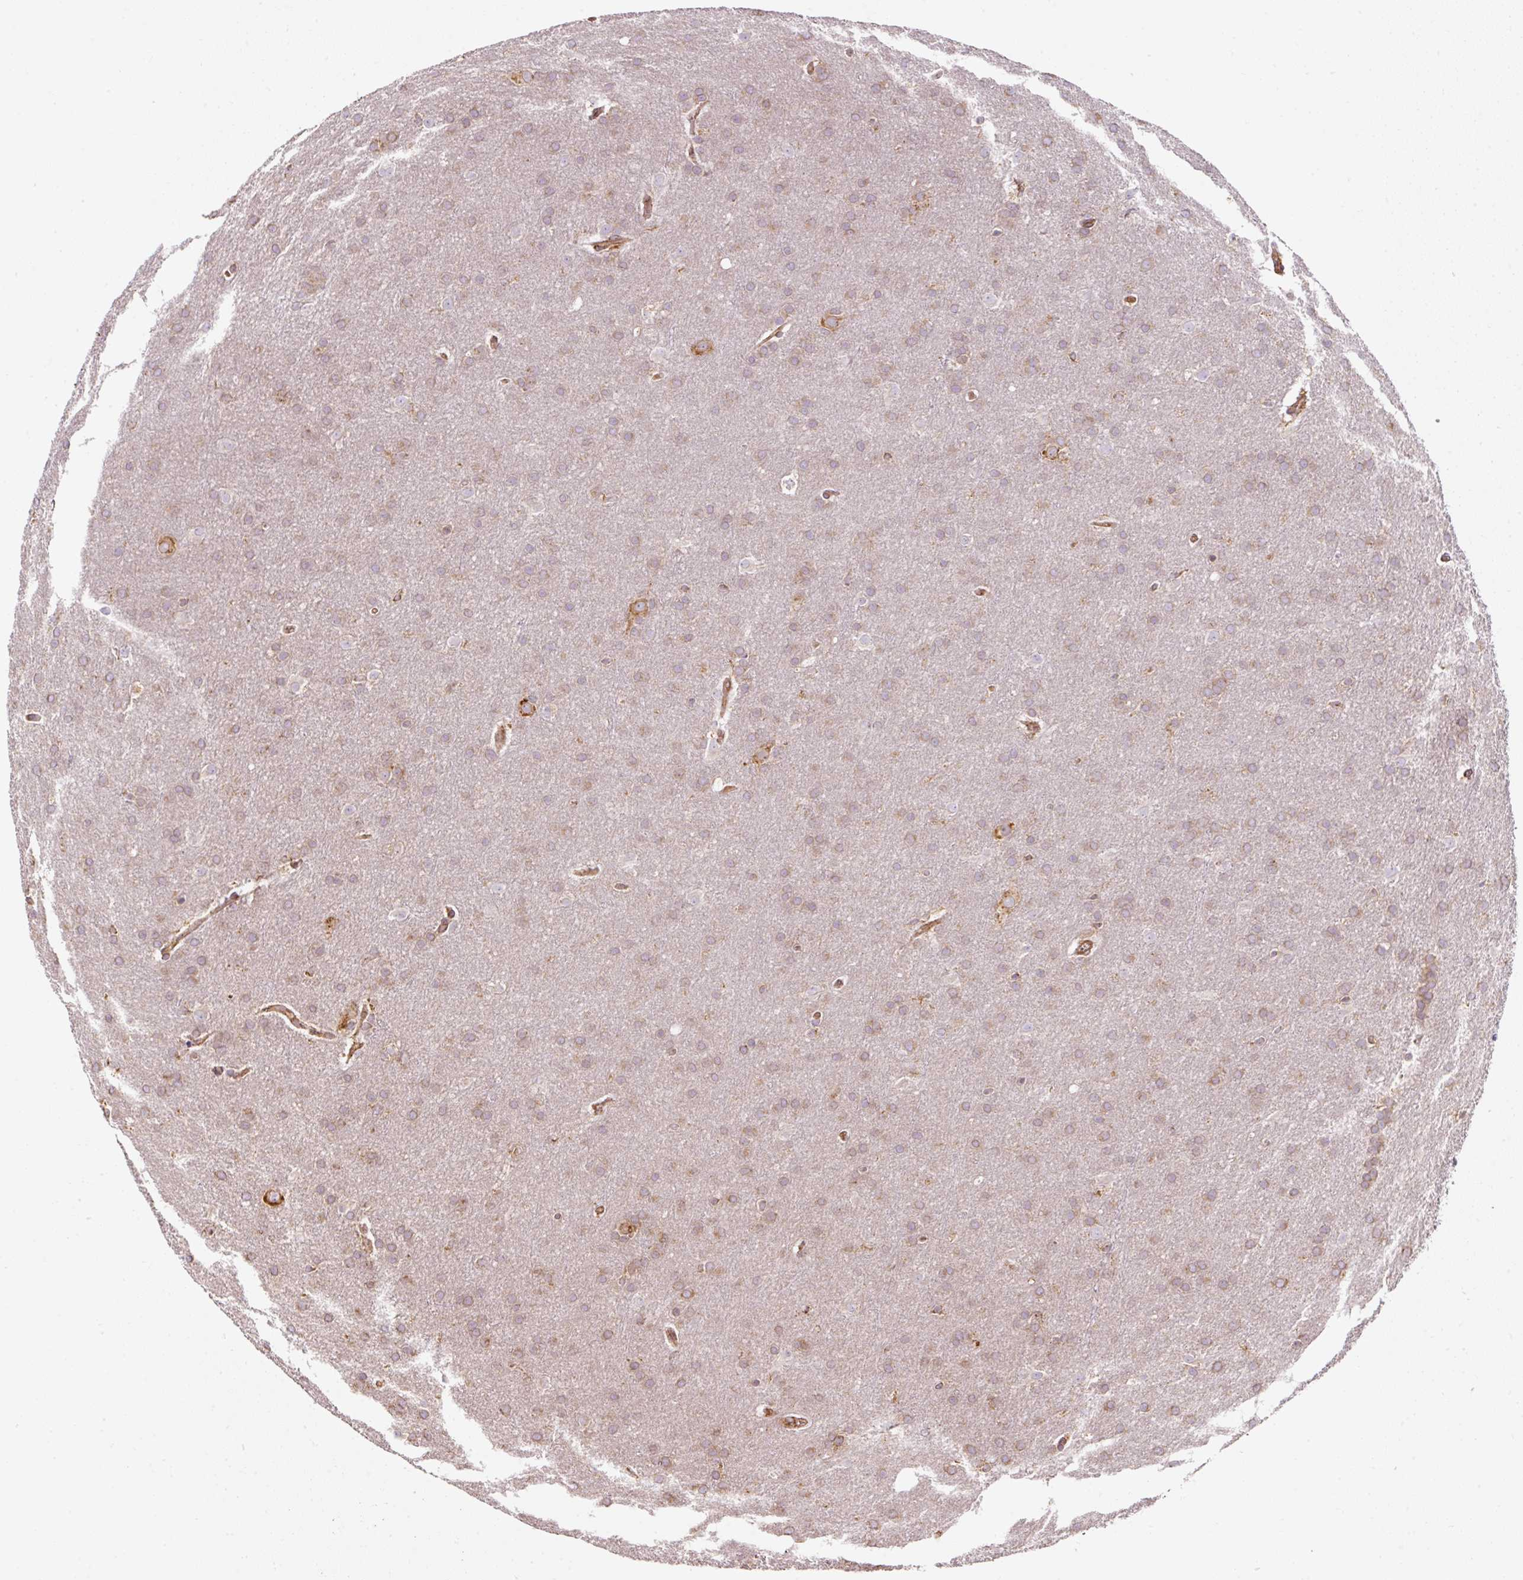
{"staining": {"intensity": "weak", "quantity": "25%-75%", "location": "cytoplasmic/membranous"}, "tissue": "glioma", "cell_type": "Tumor cells", "image_type": "cancer", "snomed": [{"axis": "morphology", "description": "Glioma, malignant, Low grade"}, {"axis": "topography", "description": "Brain"}], "caption": "IHC photomicrograph of malignant glioma (low-grade) stained for a protein (brown), which demonstrates low levels of weak cytoplasmic/membranous positivity in about 25%-75% of tumor cells.", "gene": "PRKCSH", "patient": {"sex": "female", "age": 32}}